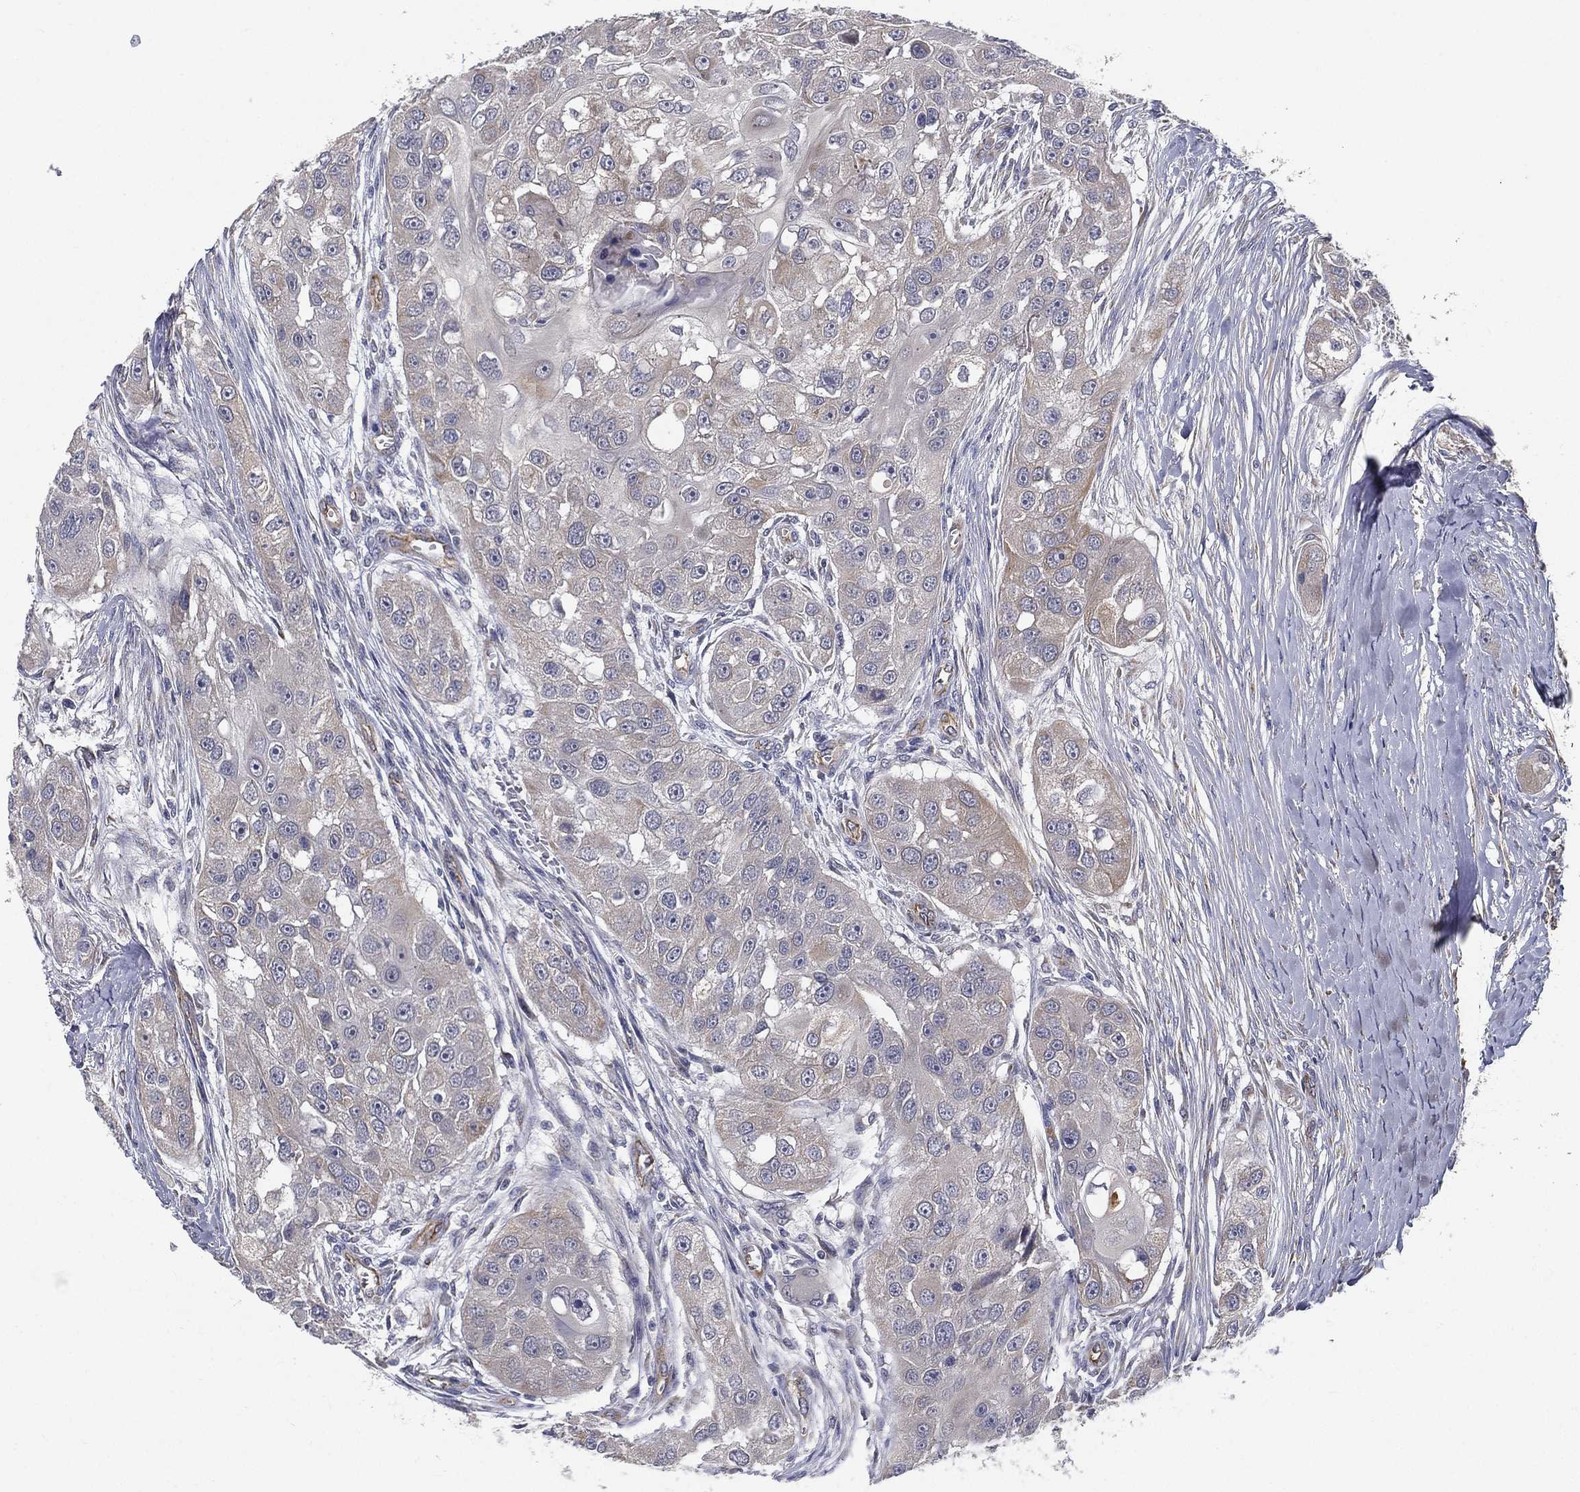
{"staining": {"intensity": "weak", "quantity": "<25%", "location": "cytoplasmic/membranous"}, "tissue": "head and neck cancer", "cell_type": "Tumor cells", "image_type": "cancer", "snomed": [{"axis": "morphology", "description": "Normal tissue, NOS"}, {"axis": "morphology", "description": "Squamous cell carcinoma, NOS"}, {"axis": "topography", "description": "Skeletal muscle"}, {"axis": "topography", "description": "Head-Neck"}], "caption": "An IHC image of head and neck cancer (squamous cell carcinoma) is shown. There is no staining in tumor cells of head and neck cancer (squamous cell carcinoma).", "gene": "LRRC56", "patient": {"sex": "male", "age": 51}}